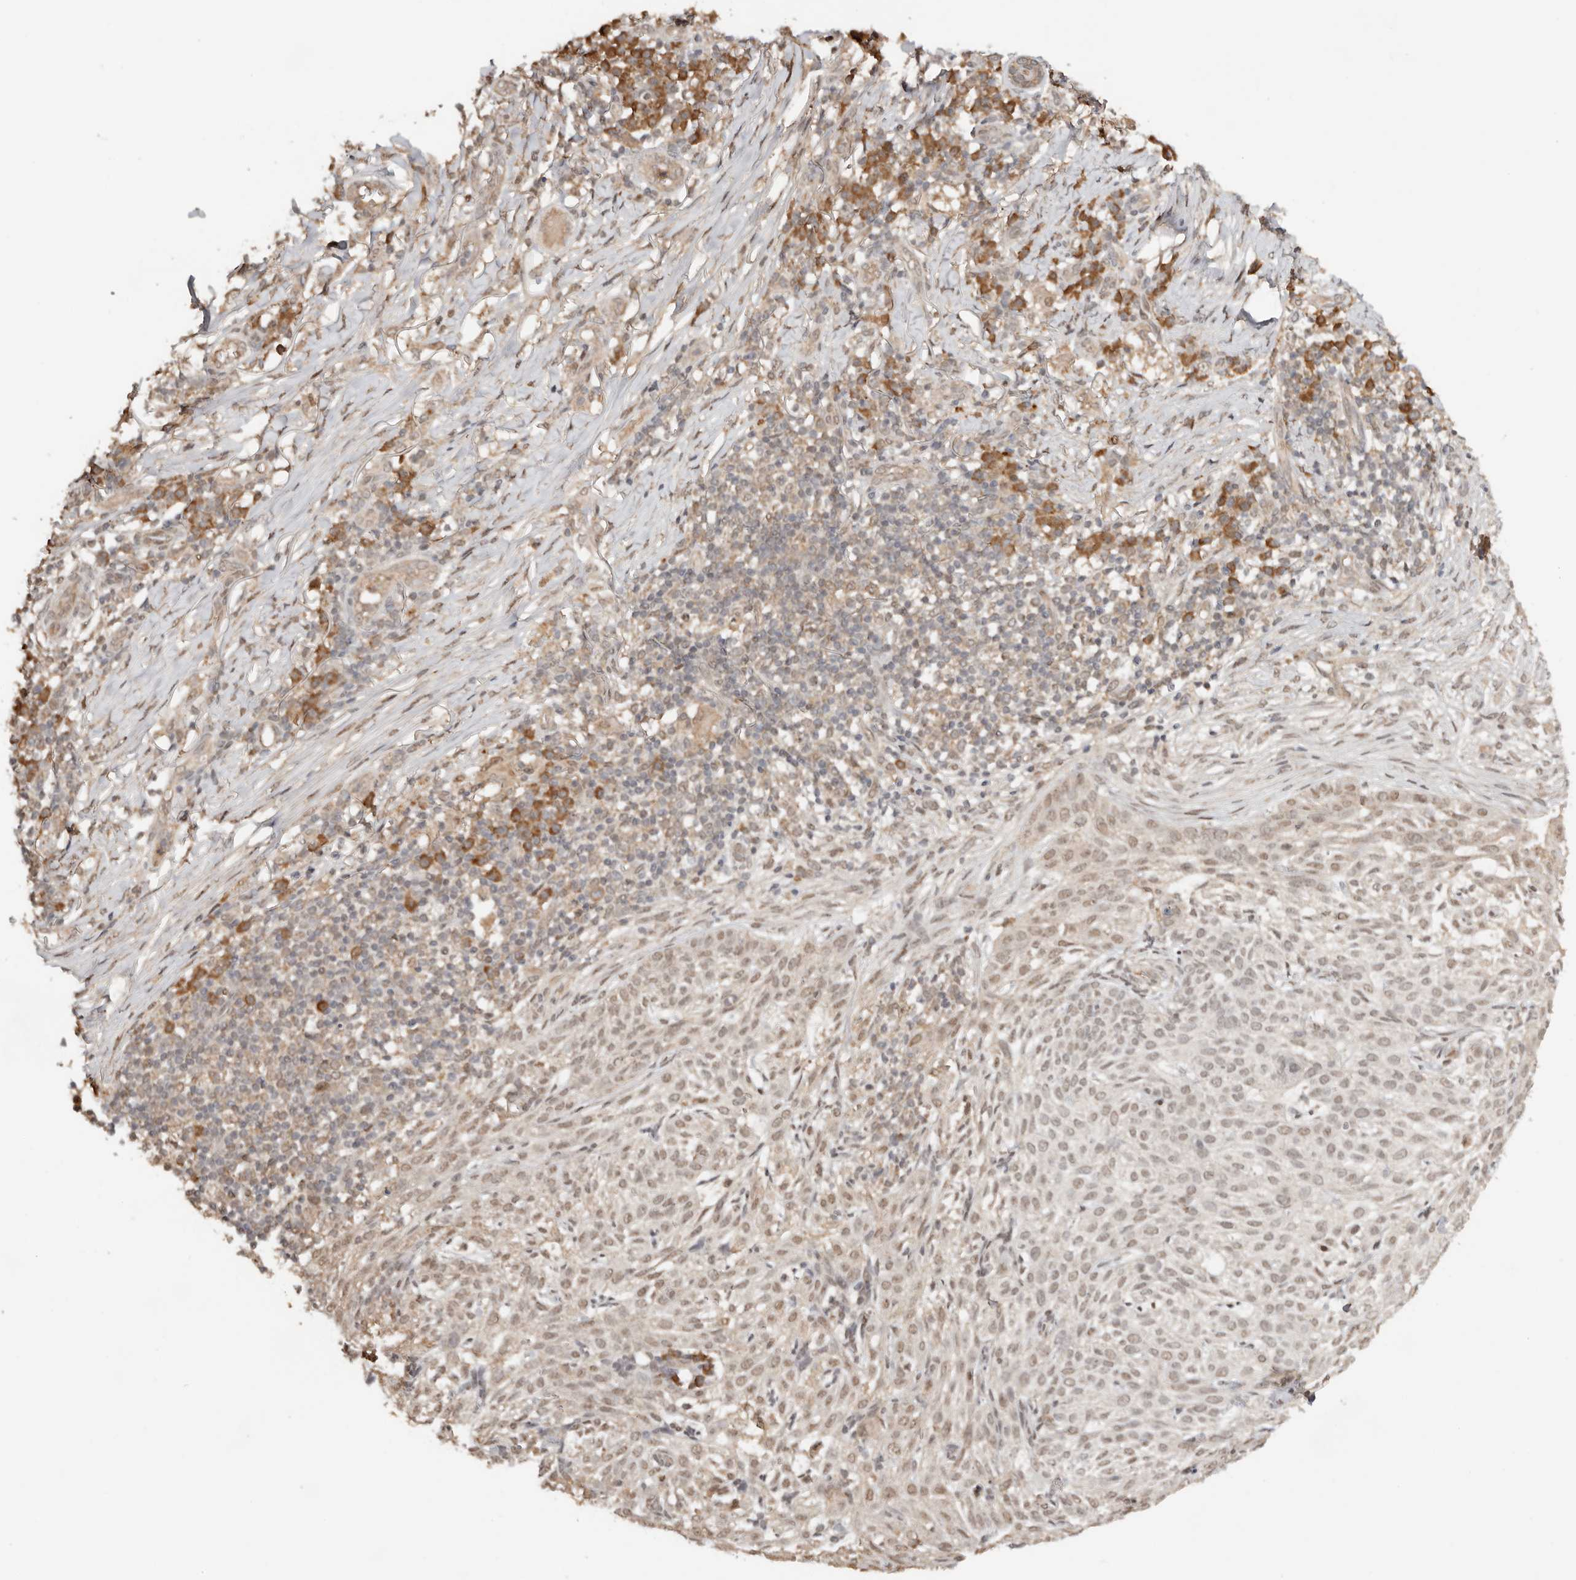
{"staining": {"intensity": "weak", "quantity": ">75%", "location": "nuclear"}, "tissue": "skin cancer", "cell_type": "Tumor cells", "image_type": "cancer", "snomed": [{"axis": "morphology", "description": "Basal cell carcinoma"}, {"axis": "topography", "description": "Skin"}], "caption": "Basal cell carcinoma (skin) stained for a protein exhibits weak nuclear positivity in tumor cells. Using DAB (brown) and hematoxylin (blue) stains, captured at high magnification using brightfield microscopy.", "gene": "SEC14L1", "patient": {"sex": "female", "age": 64}}